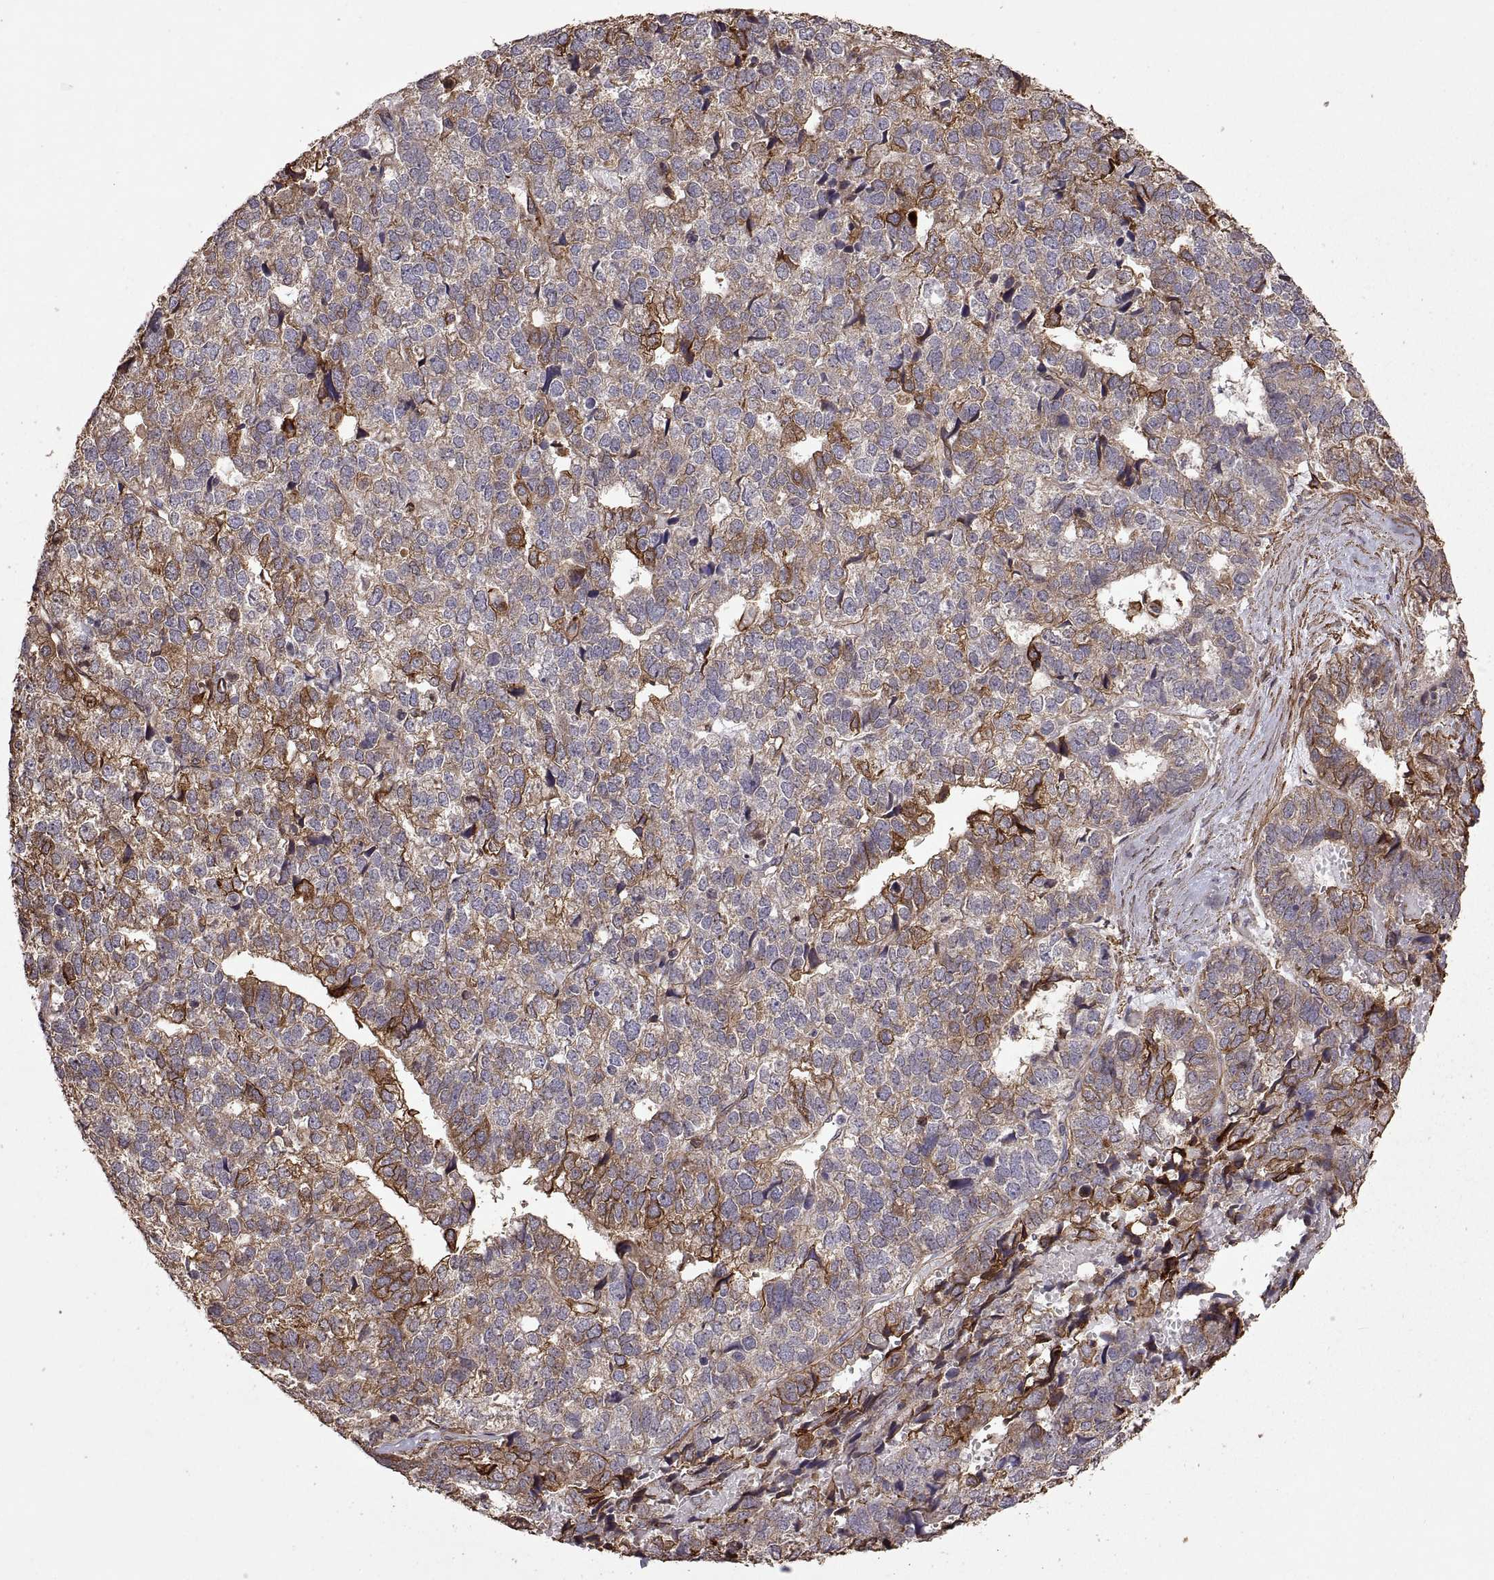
{"staining": {"intensity": "moderate", "quantity": "25%-75%", "location": "cytoplasmic/membranous"}, "tissue": "stomach cancer", "cell_type": "Tumor cells", "image_type": "cancer", "snomed": [{"axis": "morphology", "description": "Adenocarcinoma, NOS"}, {"axis": "topography", "description": "Stomach"}], "caption": "Immunohistochemistry (IHC) (DAB) staining of human adenocarcinoma (stomach) exhibits moderate cytoplasmic/membranous protein expression in about 25%-75% of tumor cells.", "gene": "S100A10", "patient": {"sex": "male", "age": 69}}